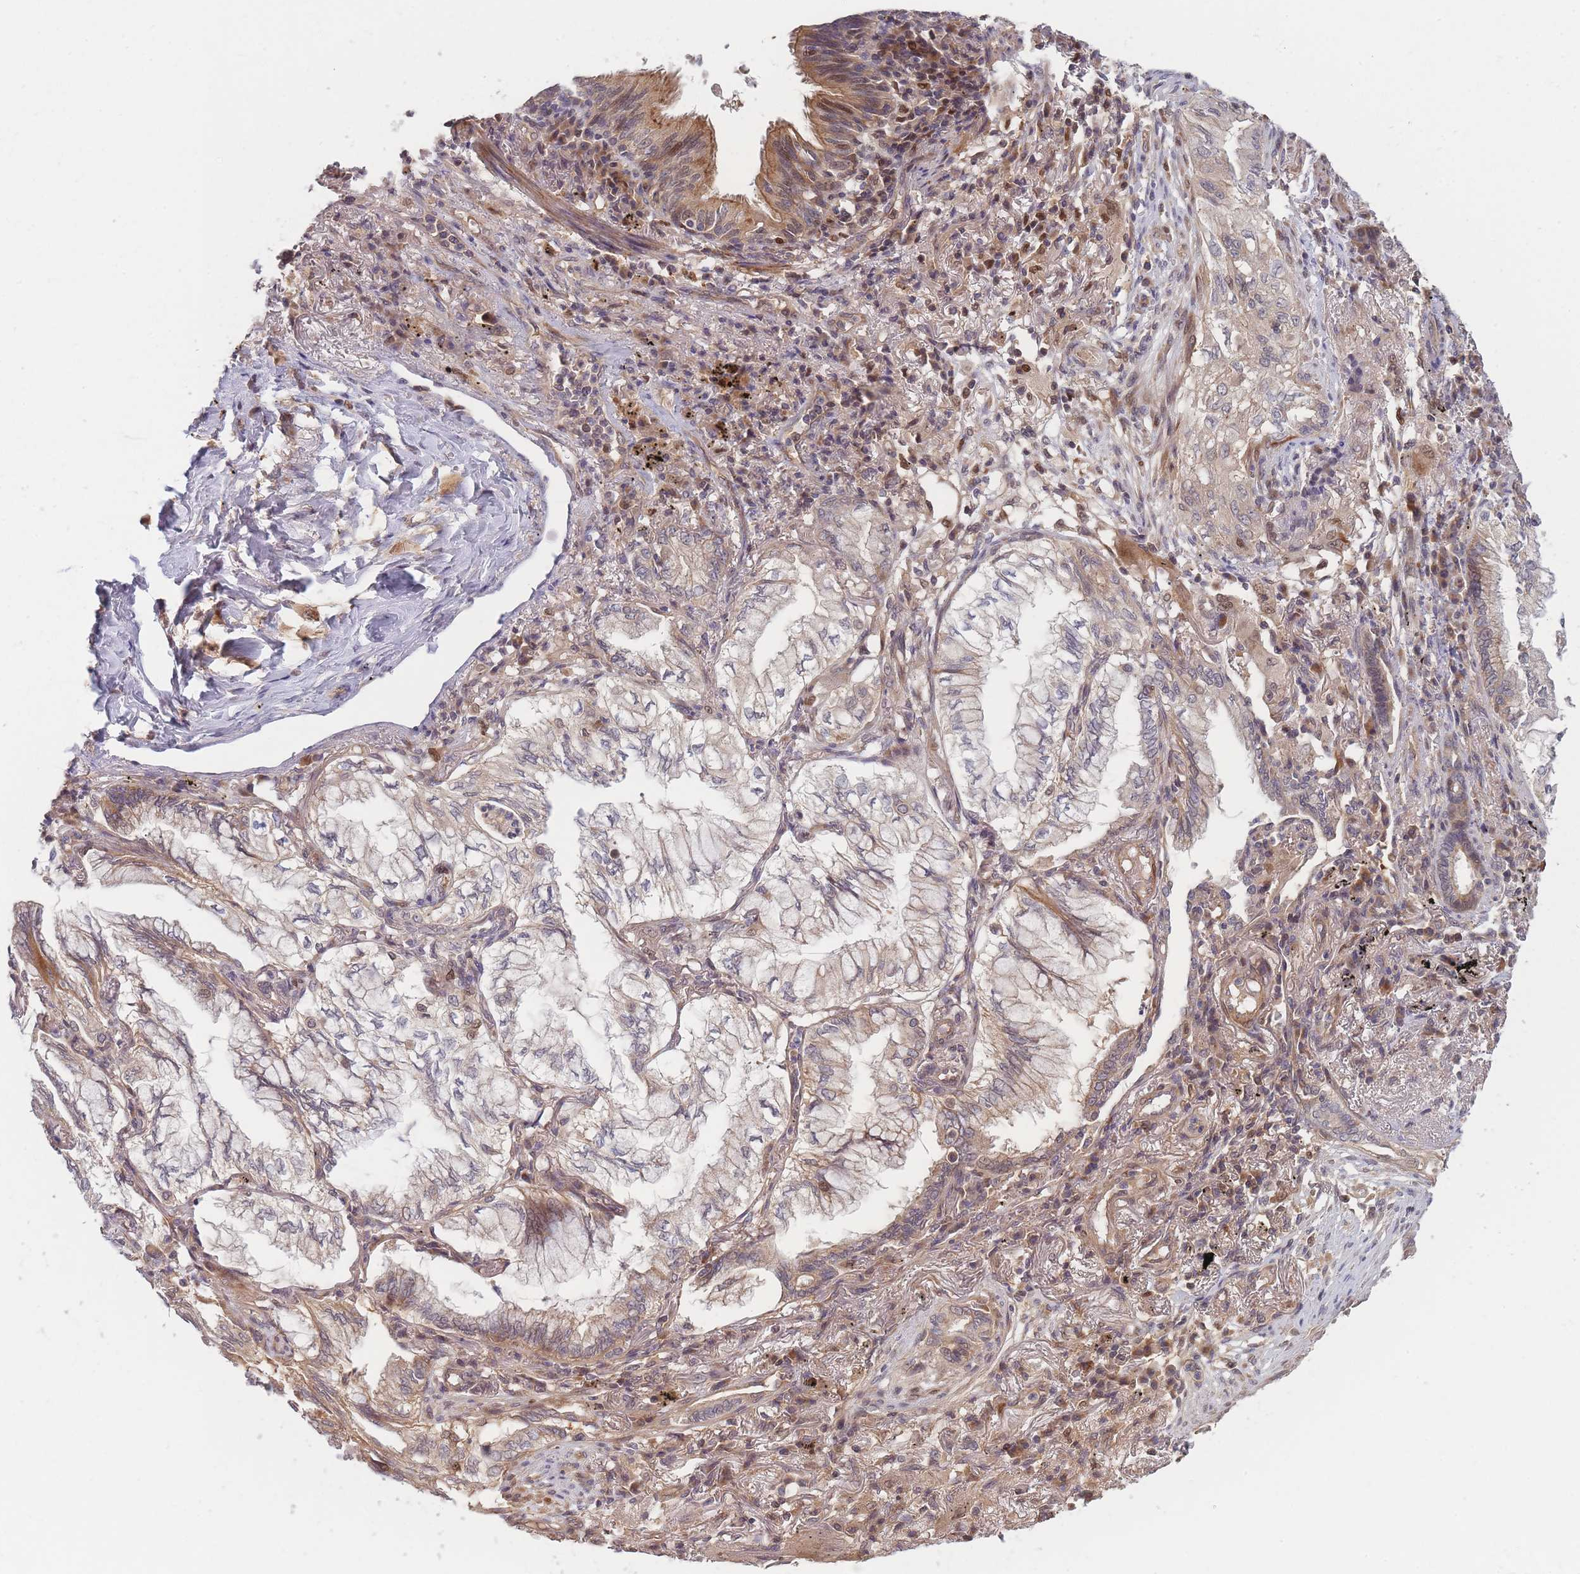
{"staining": {"intensity": "moderate", "quantity": ">75%", "location": "cytoplasmic/membranous"}, "tissue": "lung cancer", "cell_type": "Tumor cells", "image_type": "cancer", "snomed": [{"axis": "morphology", "description": "Adenocarcinoma, NOS"}, {"axis": "topography", "description": "Lung"}], "caption": "Immunohistochemistry of lung adenocarcinoma demonstrates medium levels of moderate cytoplasmic/membranous staining in about >75% of tumor cells.", "gene": "FAM153A", "patient": {"sex": "female", "age": 70}}